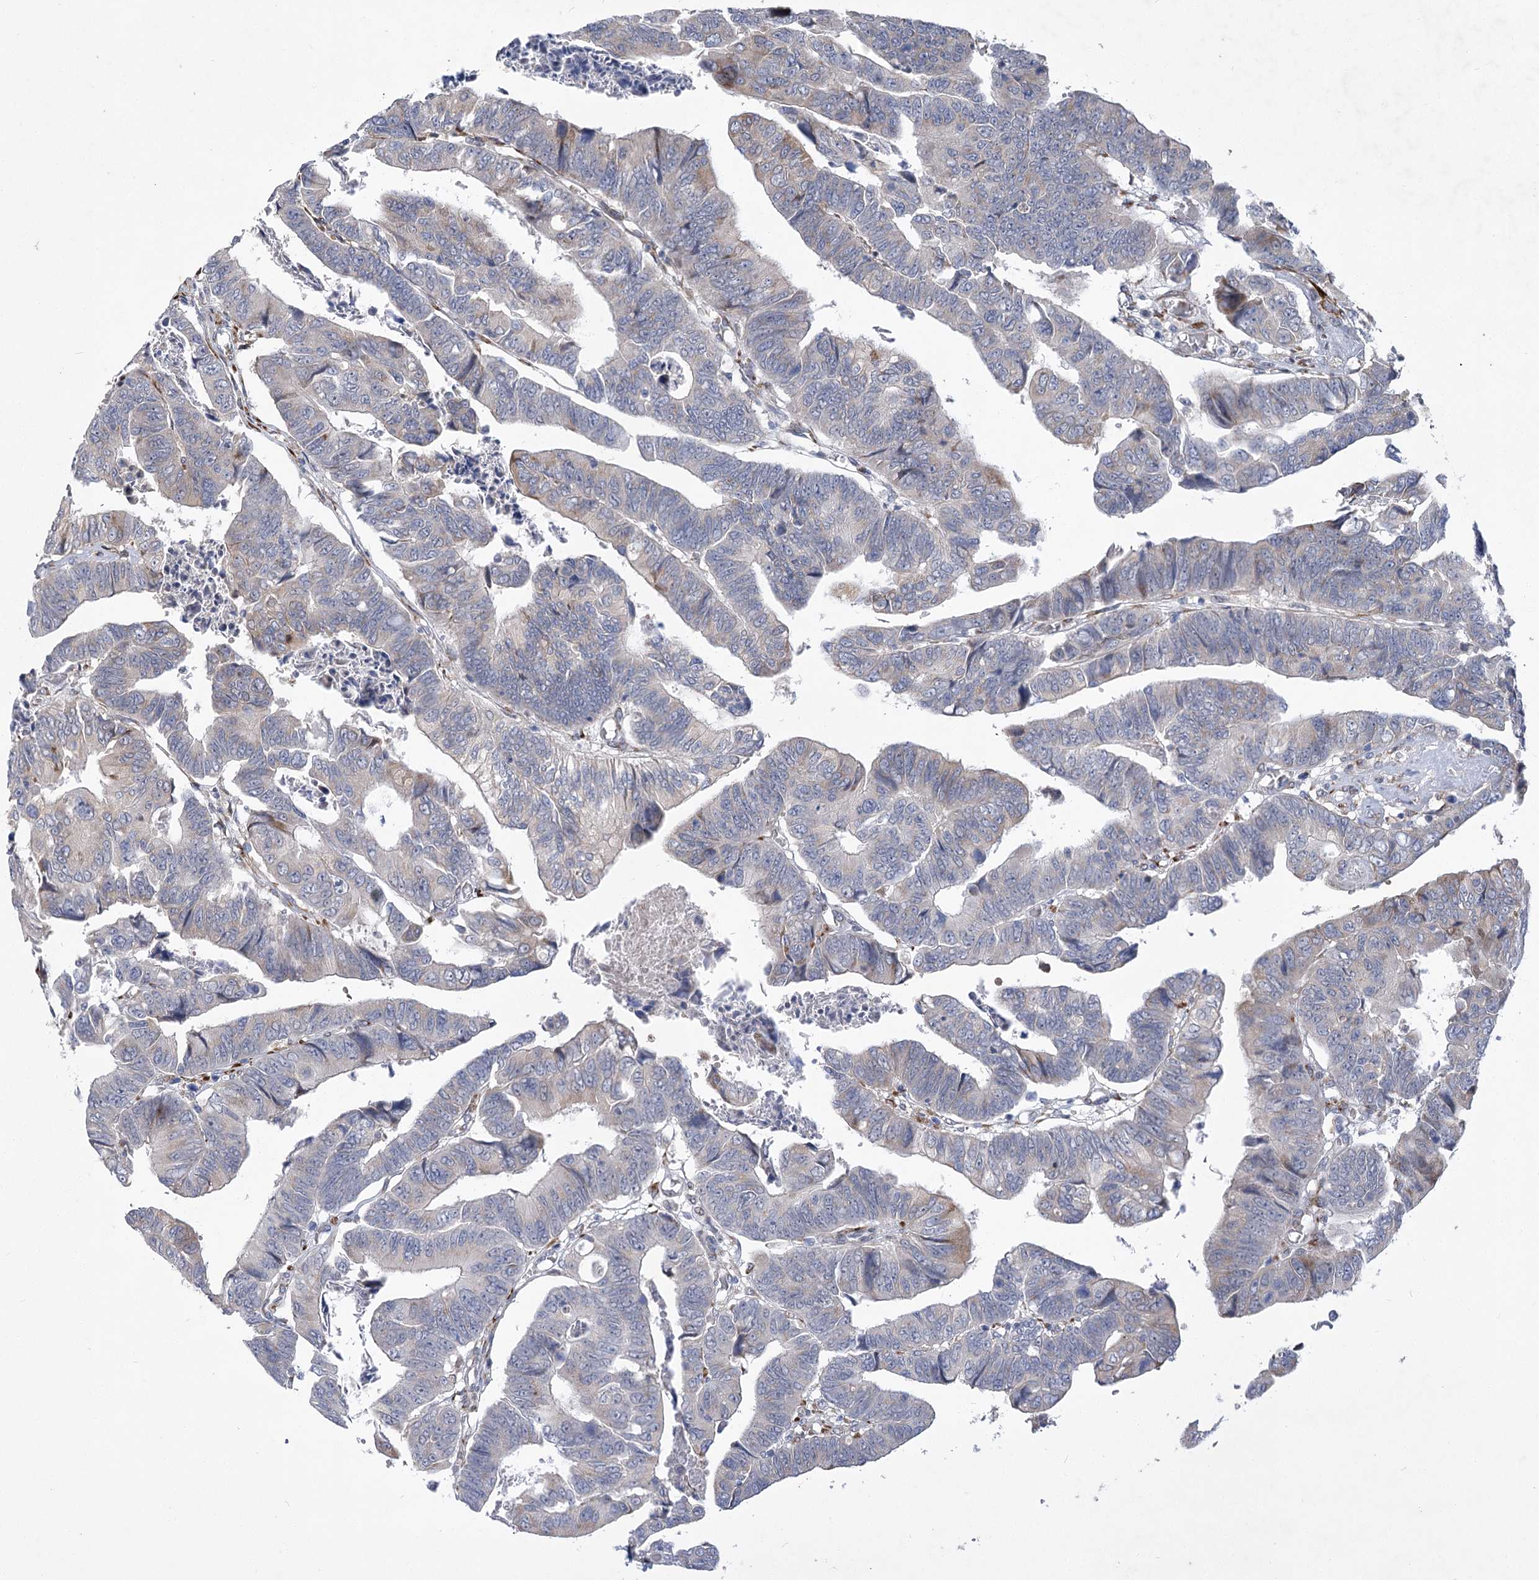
{"staining": {"intensity": "negative", "quantity": "none", "location": "none"}, "tissue": "colorectal cancer", "cell_type": "Tumor cells", "image_type": "cancer", "snomed": [{"axis": "morphology", "description": "Adenocarcinoma, NOS"}, {"axis": "topography", "description": "Rectum"}], "caption": "This photomicrograph is of colorectal cancer (adenocarcinoma) stained with immunohistochemistry (IHC) to label a protein in brown with the nuclei are counter-stained blue. There is no staining in tumor cells. The staining is performed using DAB brown chromogen with nuclei counter-stained in using hematoxylin.", "gene": "GCNT4", "patient": {"sex": "female", "age": 65}}